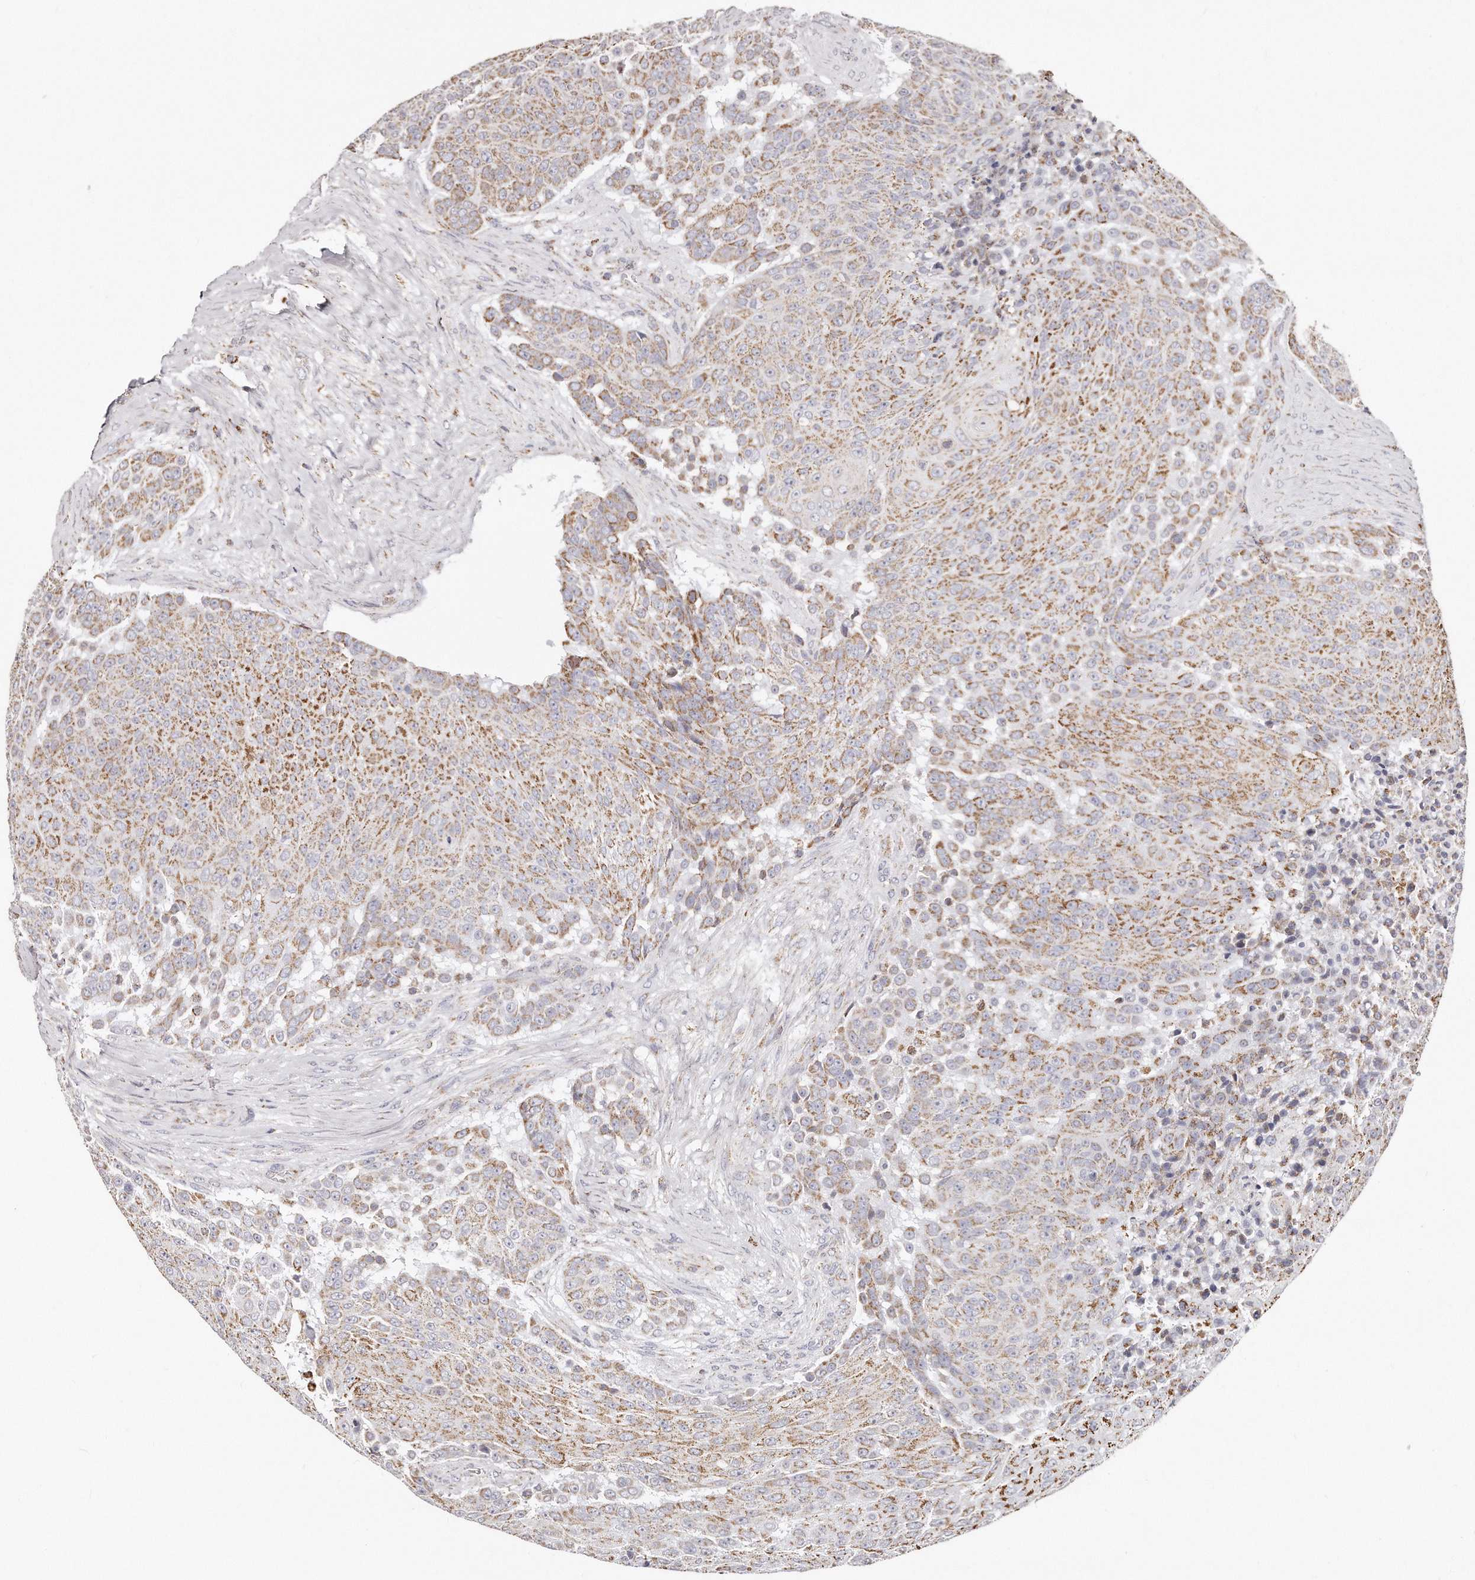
{"staining": {"intensity": "moderate", "quantity": ">75%", "location": "cytoplasmic/membranous"}, "tissue": "urothelial cancer", "cell_type": "Tumor cells", "image_type": "cancer", "snomed": [{"axis": "morphology", "description": "Urothelial carcinoma, High grade"}, {"axis": "topography", "description": "Urinary bladder"}], "caption": "IHC photomicrograph of urothelial cancer stained for a protein (brown), which reveals medium levels of moderate cytoplasmic/membranous staining in approximately >75% of tumor cells.", "gene": "RTKN", "patient": {"sex": "female", "age": 63}}